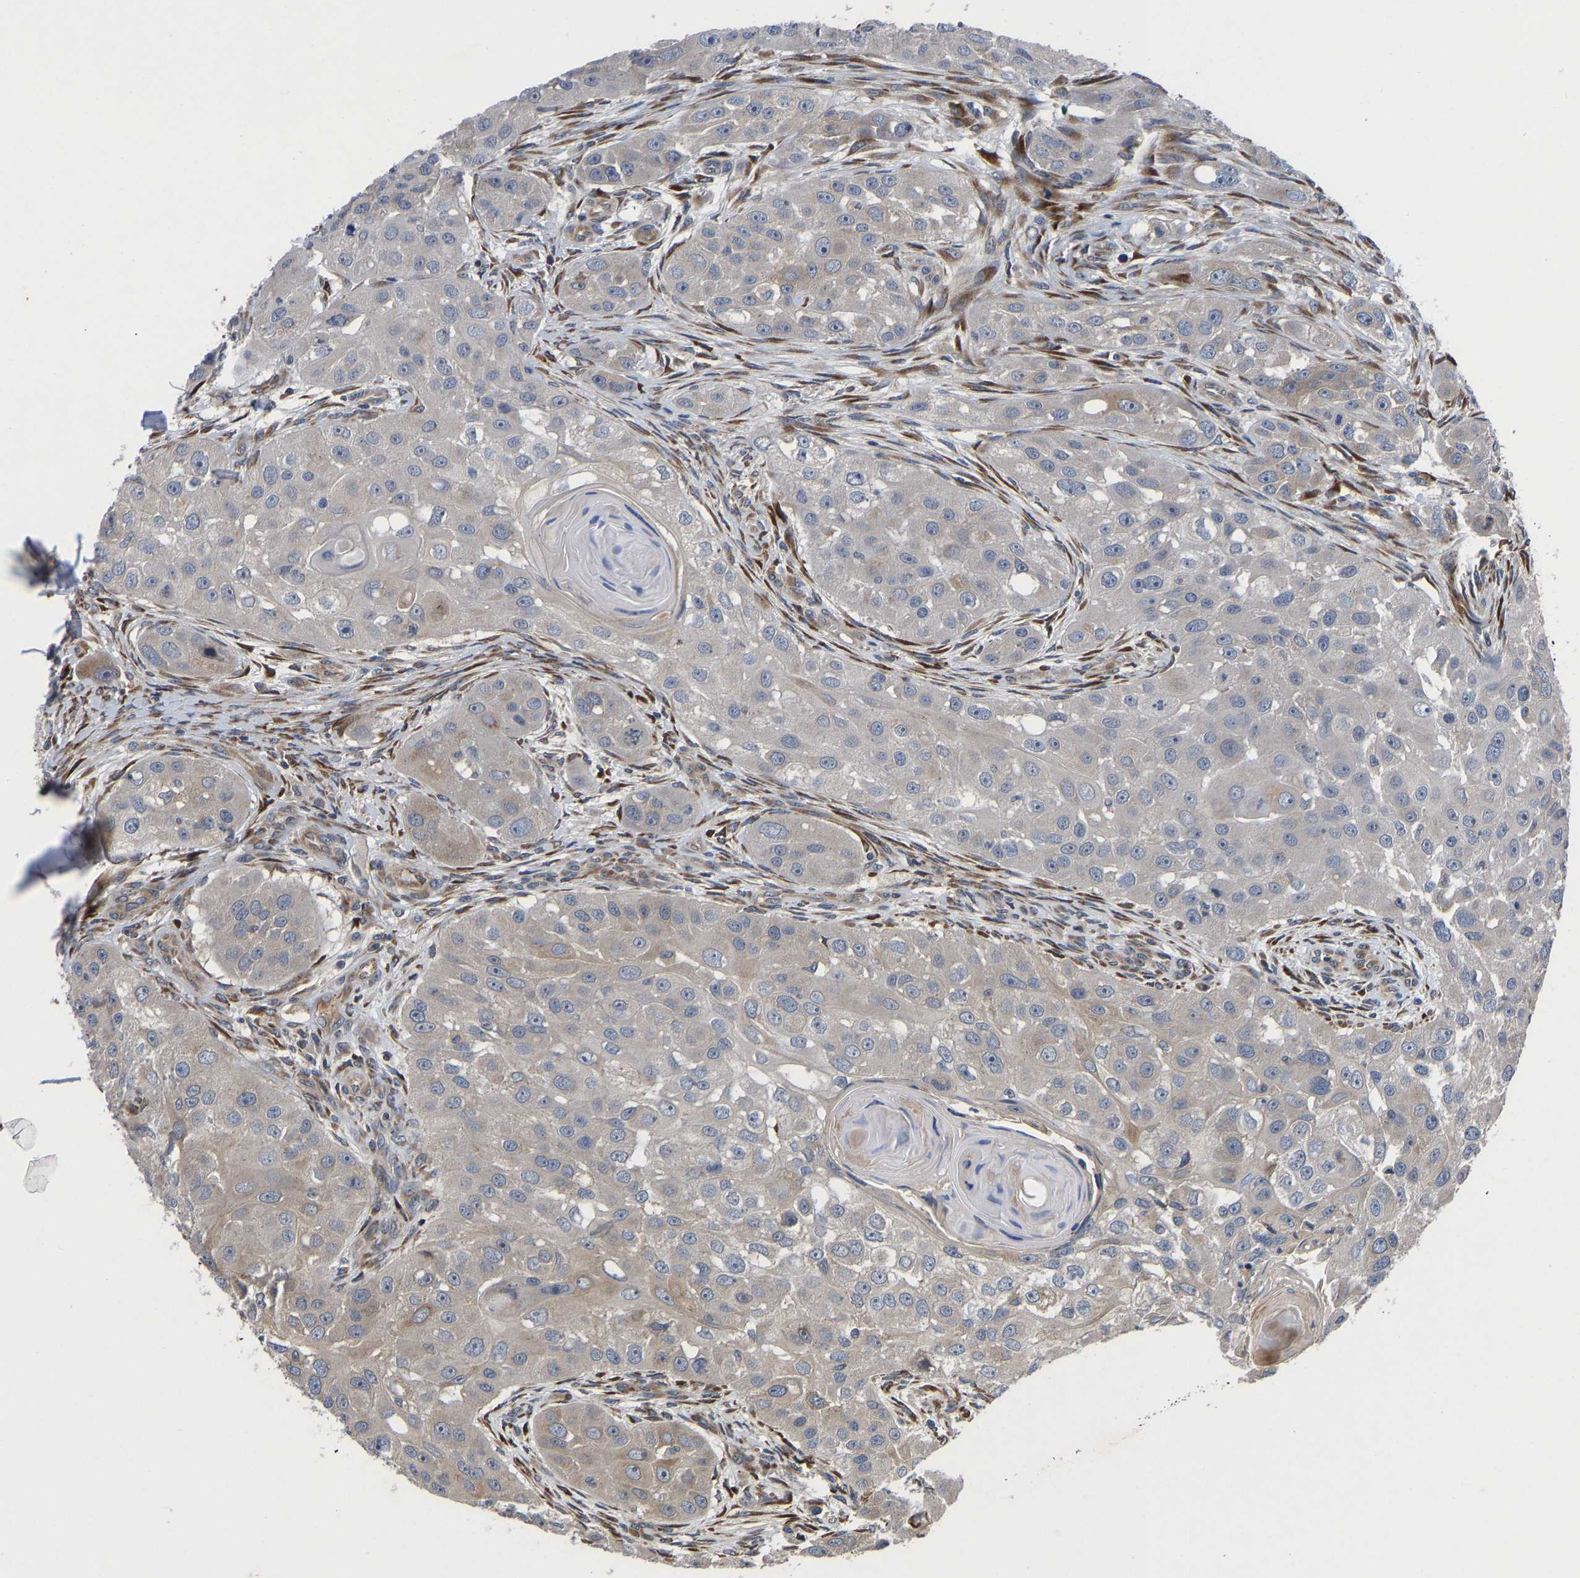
{"staining": {"intensity": "weak", "quantity": "<25%", "location": "cytoplasmic/membranous"}, "tissue": "head and neck cancer", "cell_type": "Tumor cells", "image_type": "cancer", "snomed": [{"axis": "morphology", "description": "Normal tissue, NOS"}, {"axis": "morphology", "description": "Squamous cell carcinoma, NOS"}, {"axis": "topography", "description": "Skeletal muscle"}, {"axis": "topography", "description": "Head-Neck"}], "caption": "This is an immunohistochemistry photomicrograph of head and neck squamous cell carcinoma. There is no expression in tumor cells.", "gene": "FRRS1", "patient": {"sex": "male", "age": 51}}